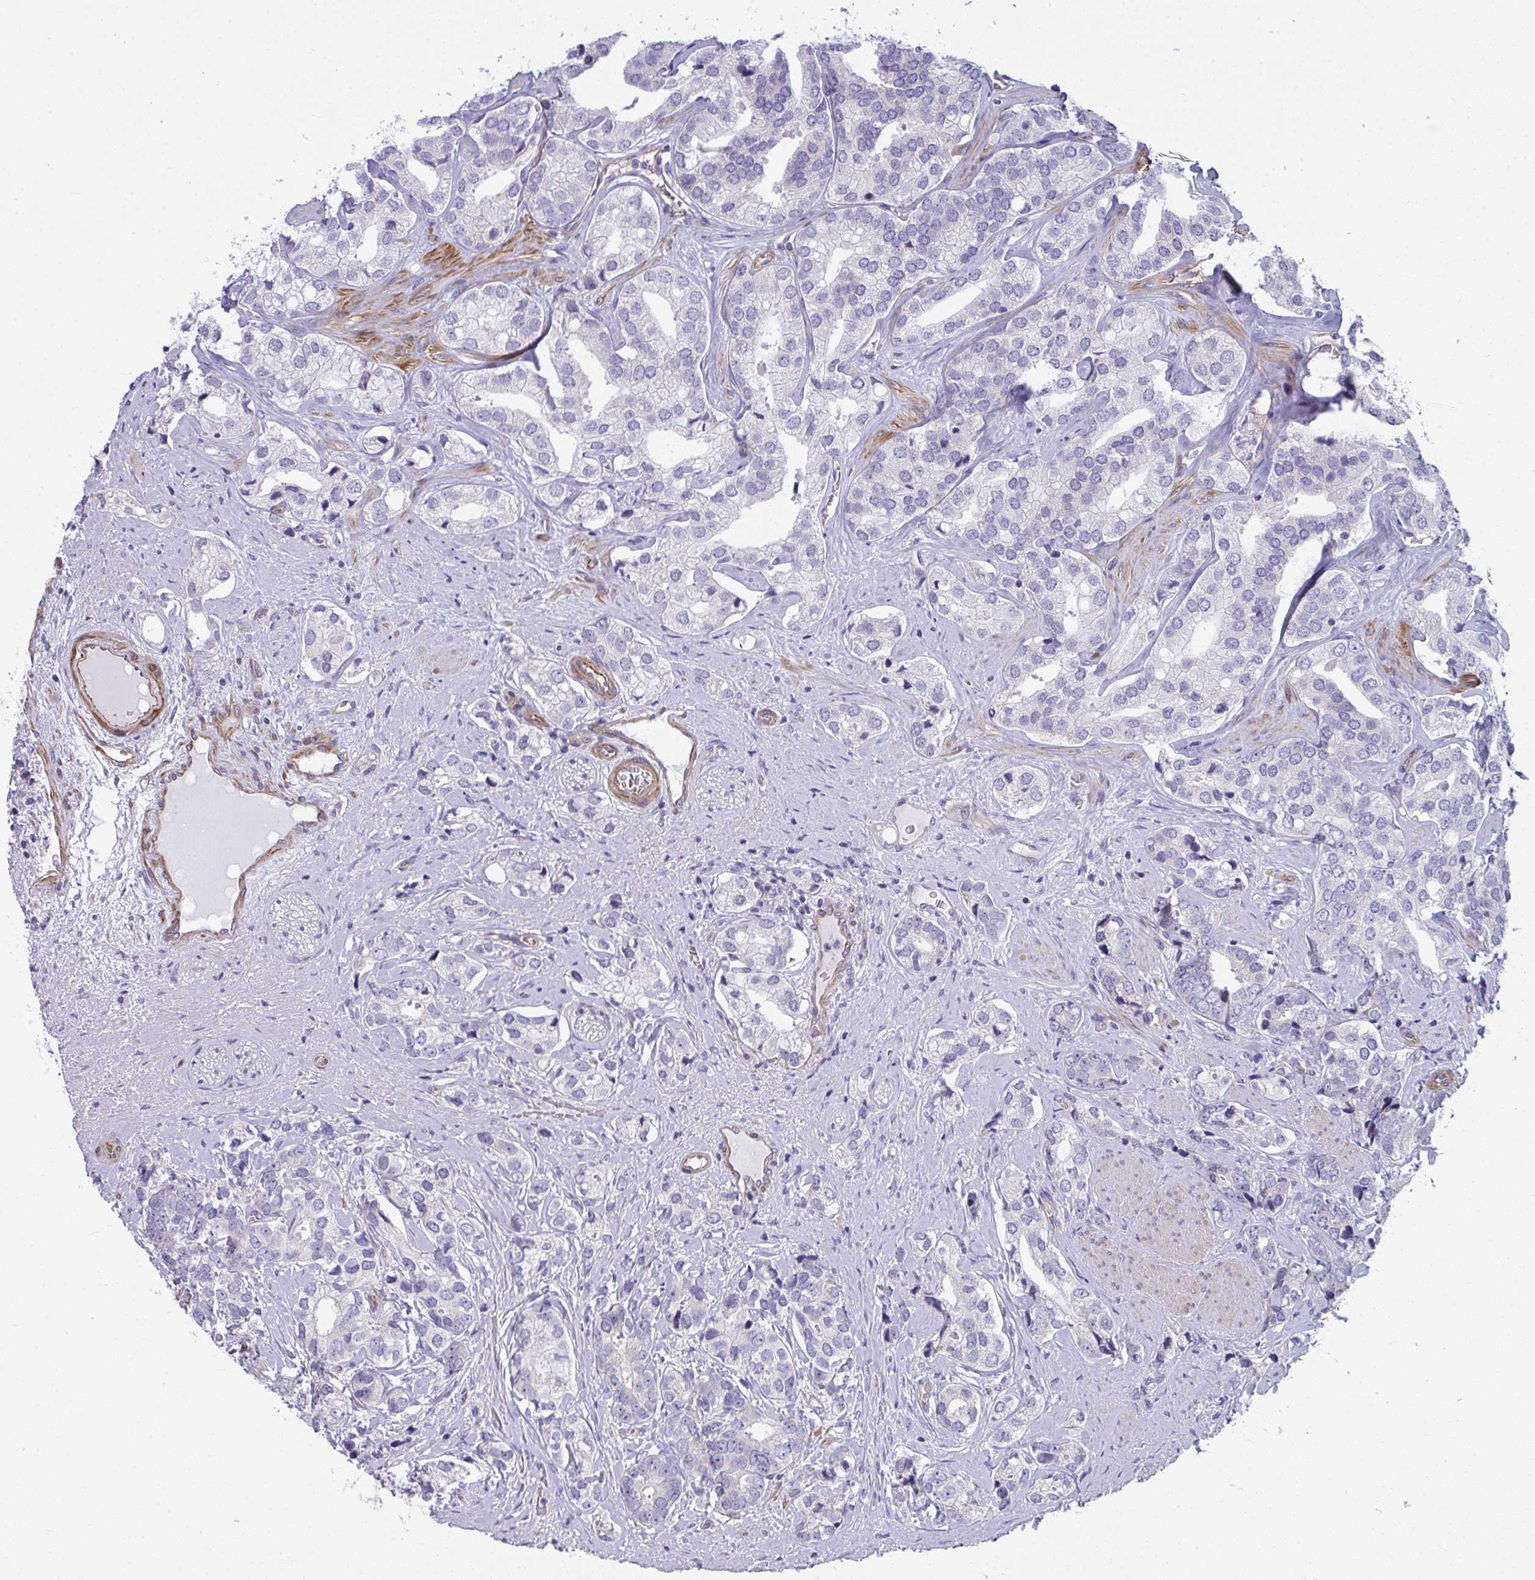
{"staining": {"intensity": "negative", "quantity": "none", "location": "none"}, "tissue": "prostate cancer", "cell_type": "Tumor cells", "image_type": "cancer", "snomed": [{"axis": "morphology", "description": "Adenocarcinoma, High grade"}, {"axis": "topography", "description": "Prostate"}], "caption": "Protein analysis of prostate adenocarcinoma (high-grade) displays no significant positivity in tumor cells.", "gene": "MYL12A", "patient": {"sex": "male", "age": 58}}